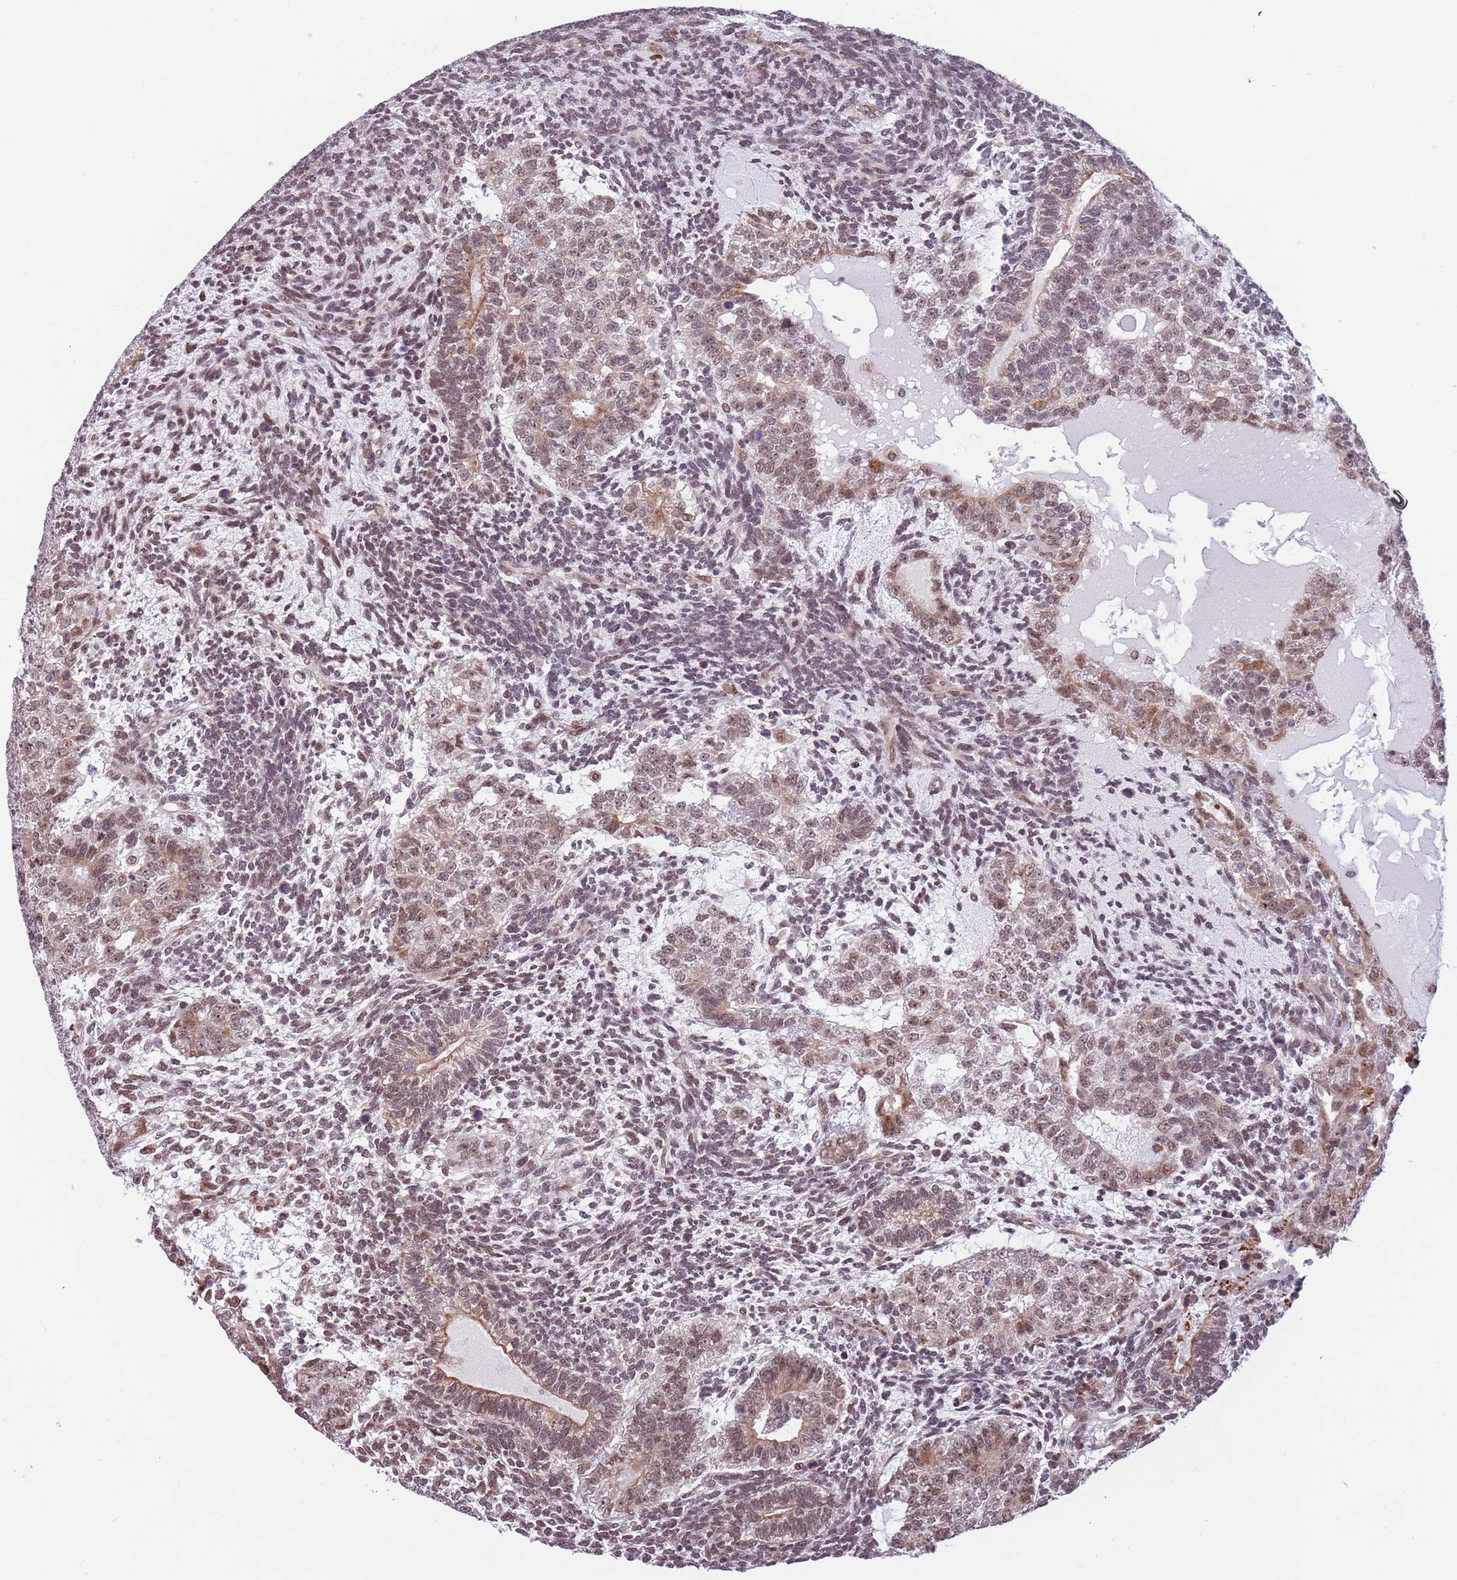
{"staining": {"intensity": "weak", "quantity": "25%-75%", "location": "nuclear"}, "tissue": "testis cancer", "cell_type": "Tumor cells", "image_type": "cancer", "snomed": [{"axis": "morphology", "description": "Carcinoma, Embryonal, NOS"}, {"axis": "topography", "description": "Testis"}], "caption": "Embryonal carcinoma (testis) stained with a protein marker exhibits weak staining in tumor cells.", "gene": "BARD1", "patient": {"sex": "male", "age": 23}}